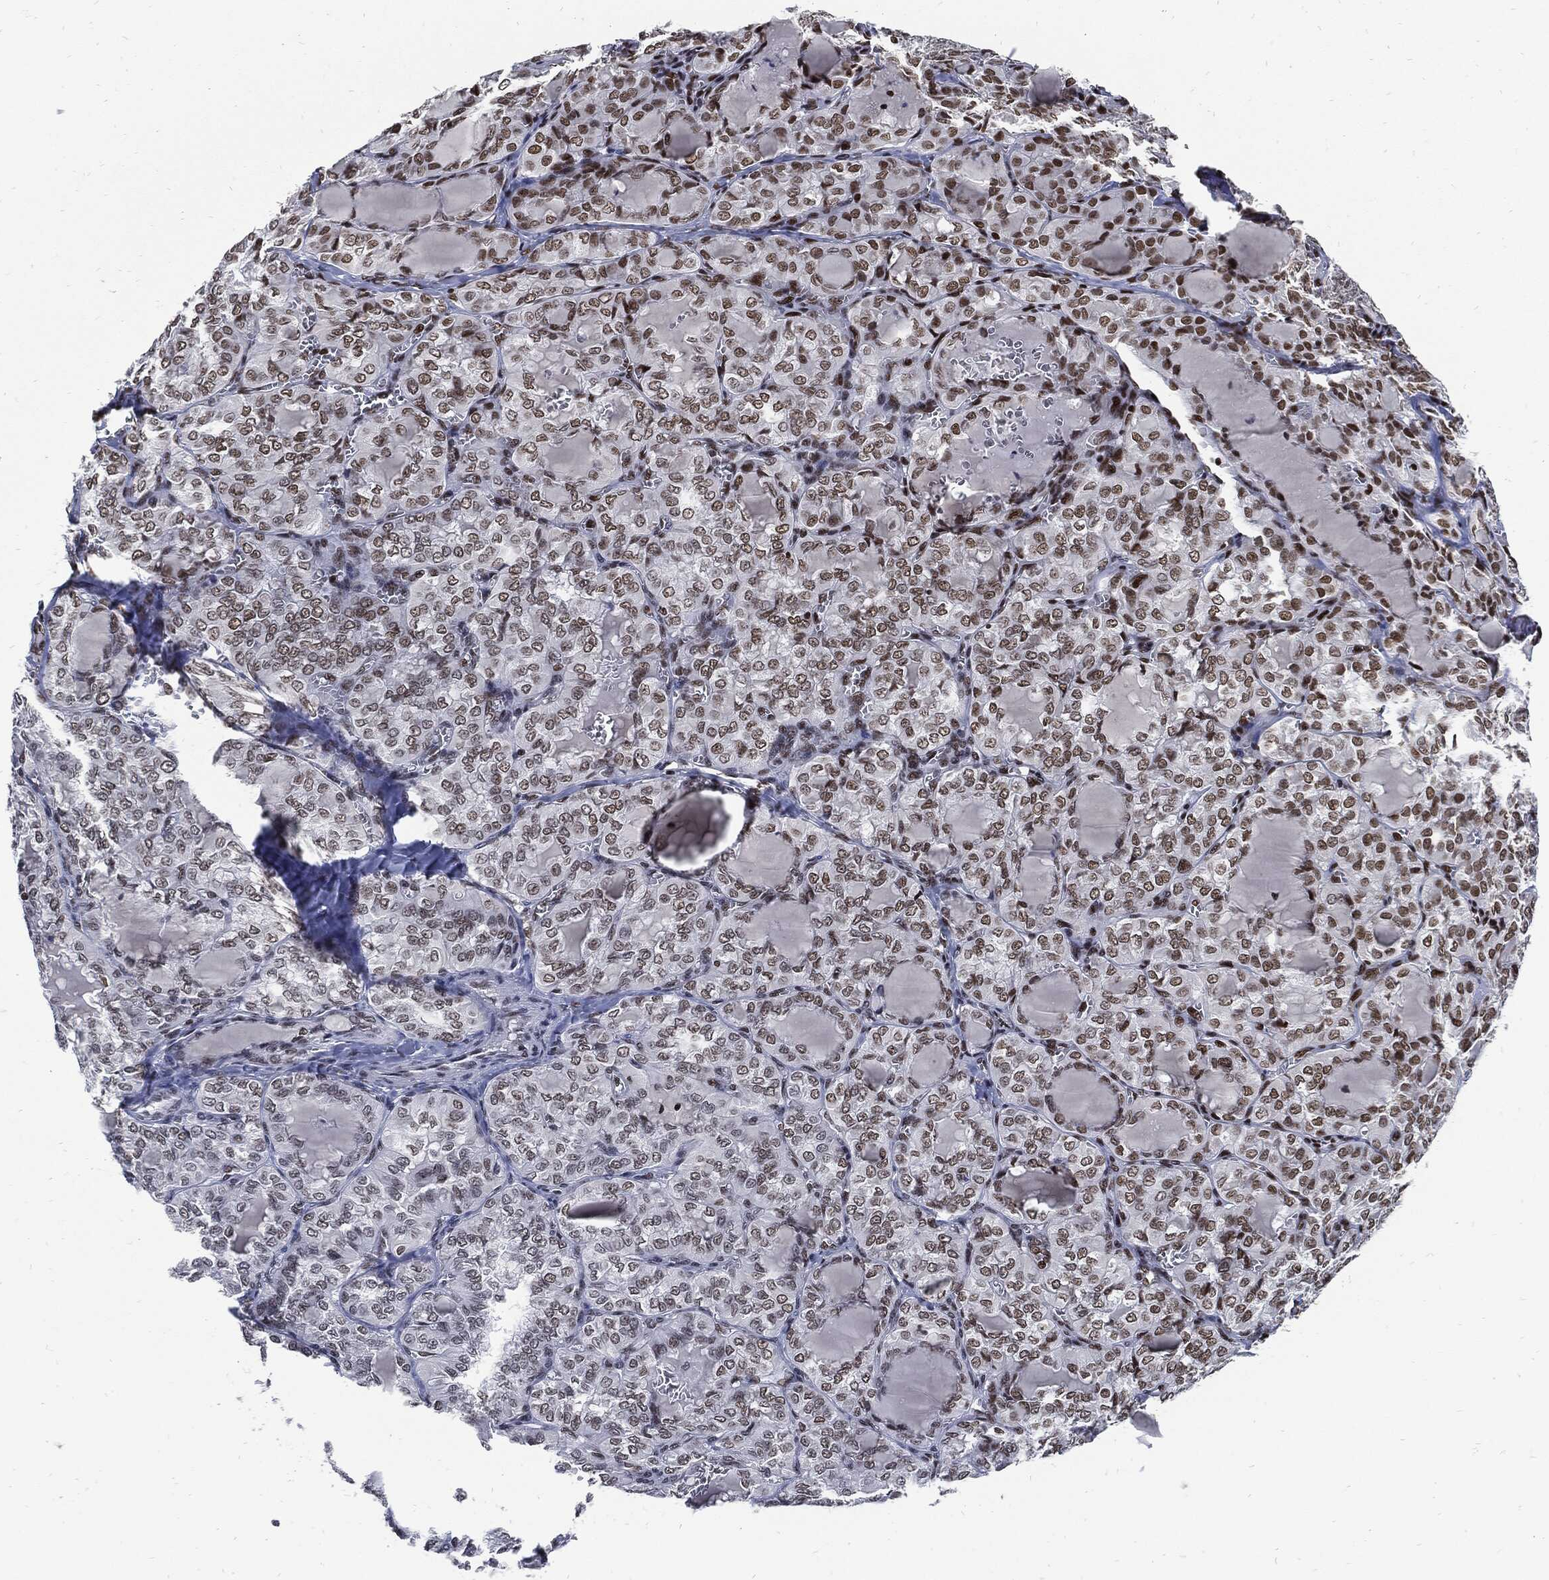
{"staining": {"intensity": "moderate", "quantity": "<25%", "location": "nuclear"}, "tissue": "thyroid cancer", "cell_type": "Tumor cells", "image_type": "cancer", "snomed": [{"axis": "morphology", "description": "Papillary adenocarcinoma, NOS"}, {"axis": "topography", "description": "Thyroid gland"}], "caption": "Protein expression analysis of thyroid cancer reveals moderate nuclear staining in approximately <25% of tumor cells.", "gene": "TERF2", "patient": {"sex": "female", "age": 41}}